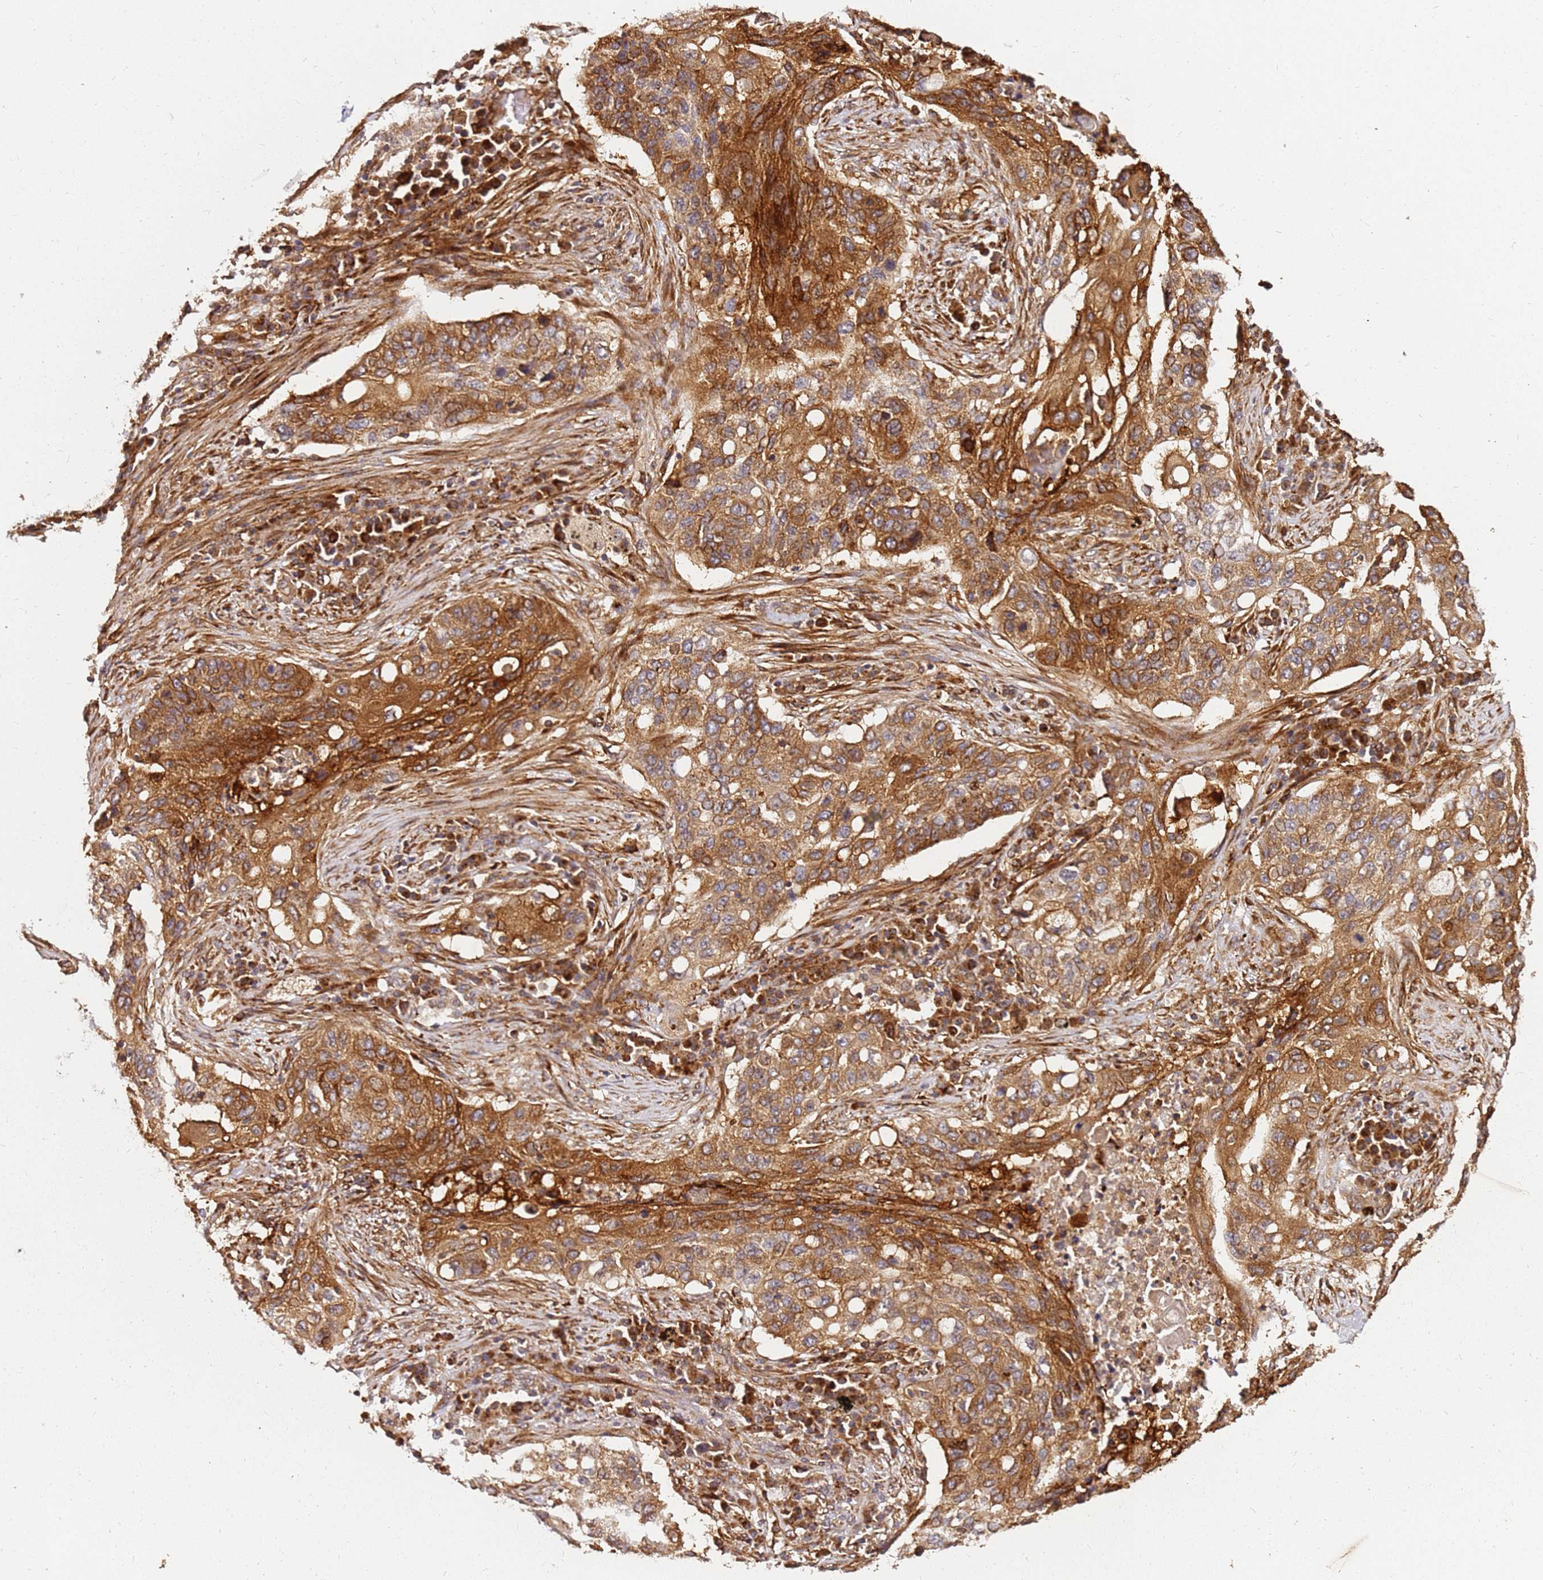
{"staining": {"intensity": "strong", "quantity": ">75%", "location": "cytoplasmic/membranous"}, "tissue": "lung cancer", "cell_type": "Tumor cells", "image_type": "cancer", "snomed": [{"axis": "morphology", "description": "Squamous cell carcinoma, NOS"}, {"axis": "topography", "description": "Lung"}], "caption": "Tumor cells exhibit high levels of strong cytoplasmic/membranous positivity in approximately >75% of cells in human lung squamous cell carcinoma. (Brightfield microscopy of DAB IHC at high magnification).", "gene": "DVL3", "patient": {"sex": "female", "age": 63}}